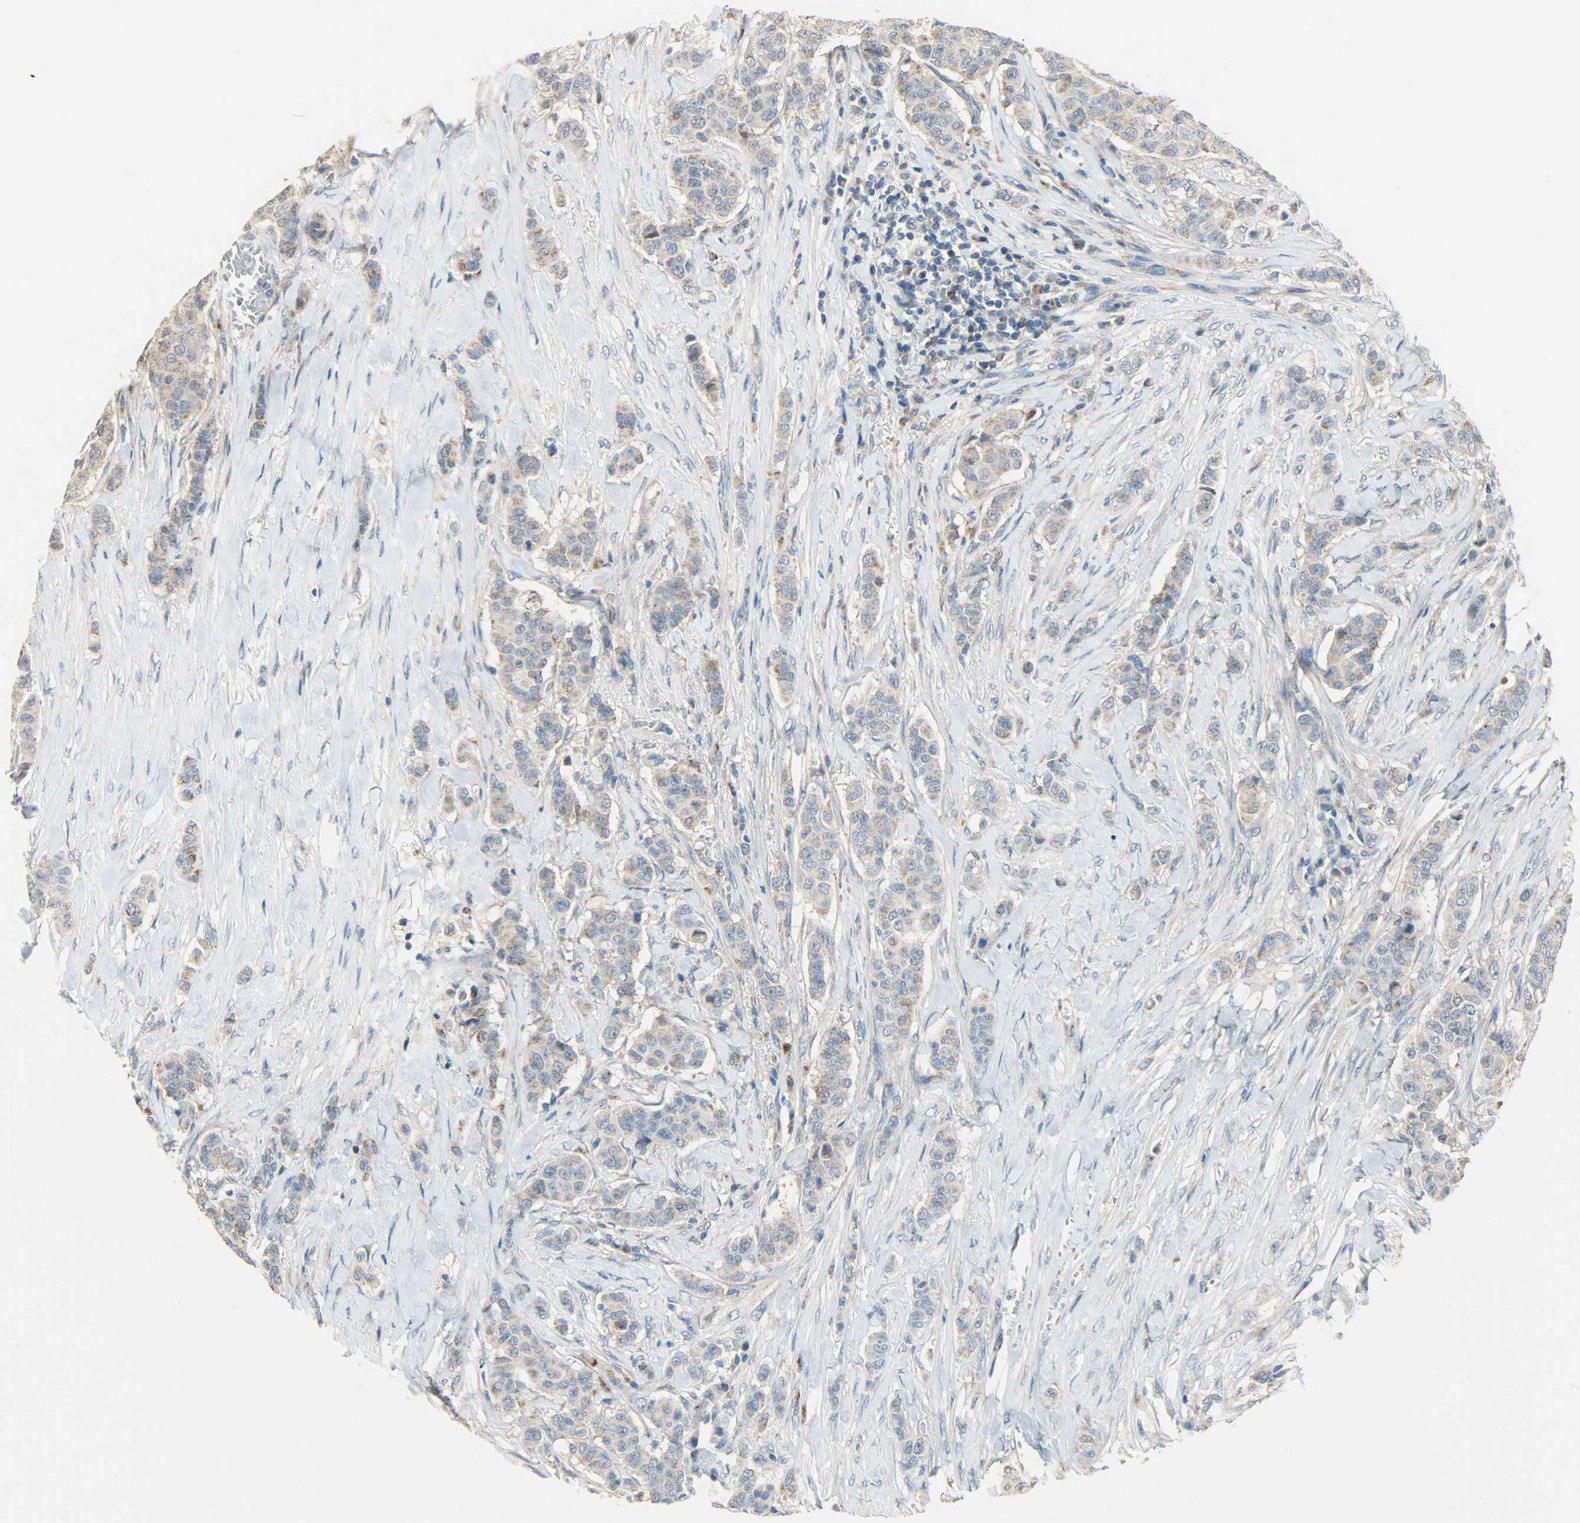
{"staining": {"intensity": "weak", "quantity": ">75%", "location": "cytoplasmic/membranous"}, "tissue": "breast cancer", "cell_type": "Tumor cells", "image_type": "cancer", "snomed": [{"axis": "morphology", "description": "Duct carcinoma"}, {"axis": "topography", "description": "Breast"}], "caption": "High-power microscopy captured an IHC micrograph of infiltrating ductal carcinoma (breast), revealing weak cytoplasmic/membranous expression in approximately >75% of tumor cells.", "gene": "PPP1R1B", "patient": {"sex": "female", "age": 40}}